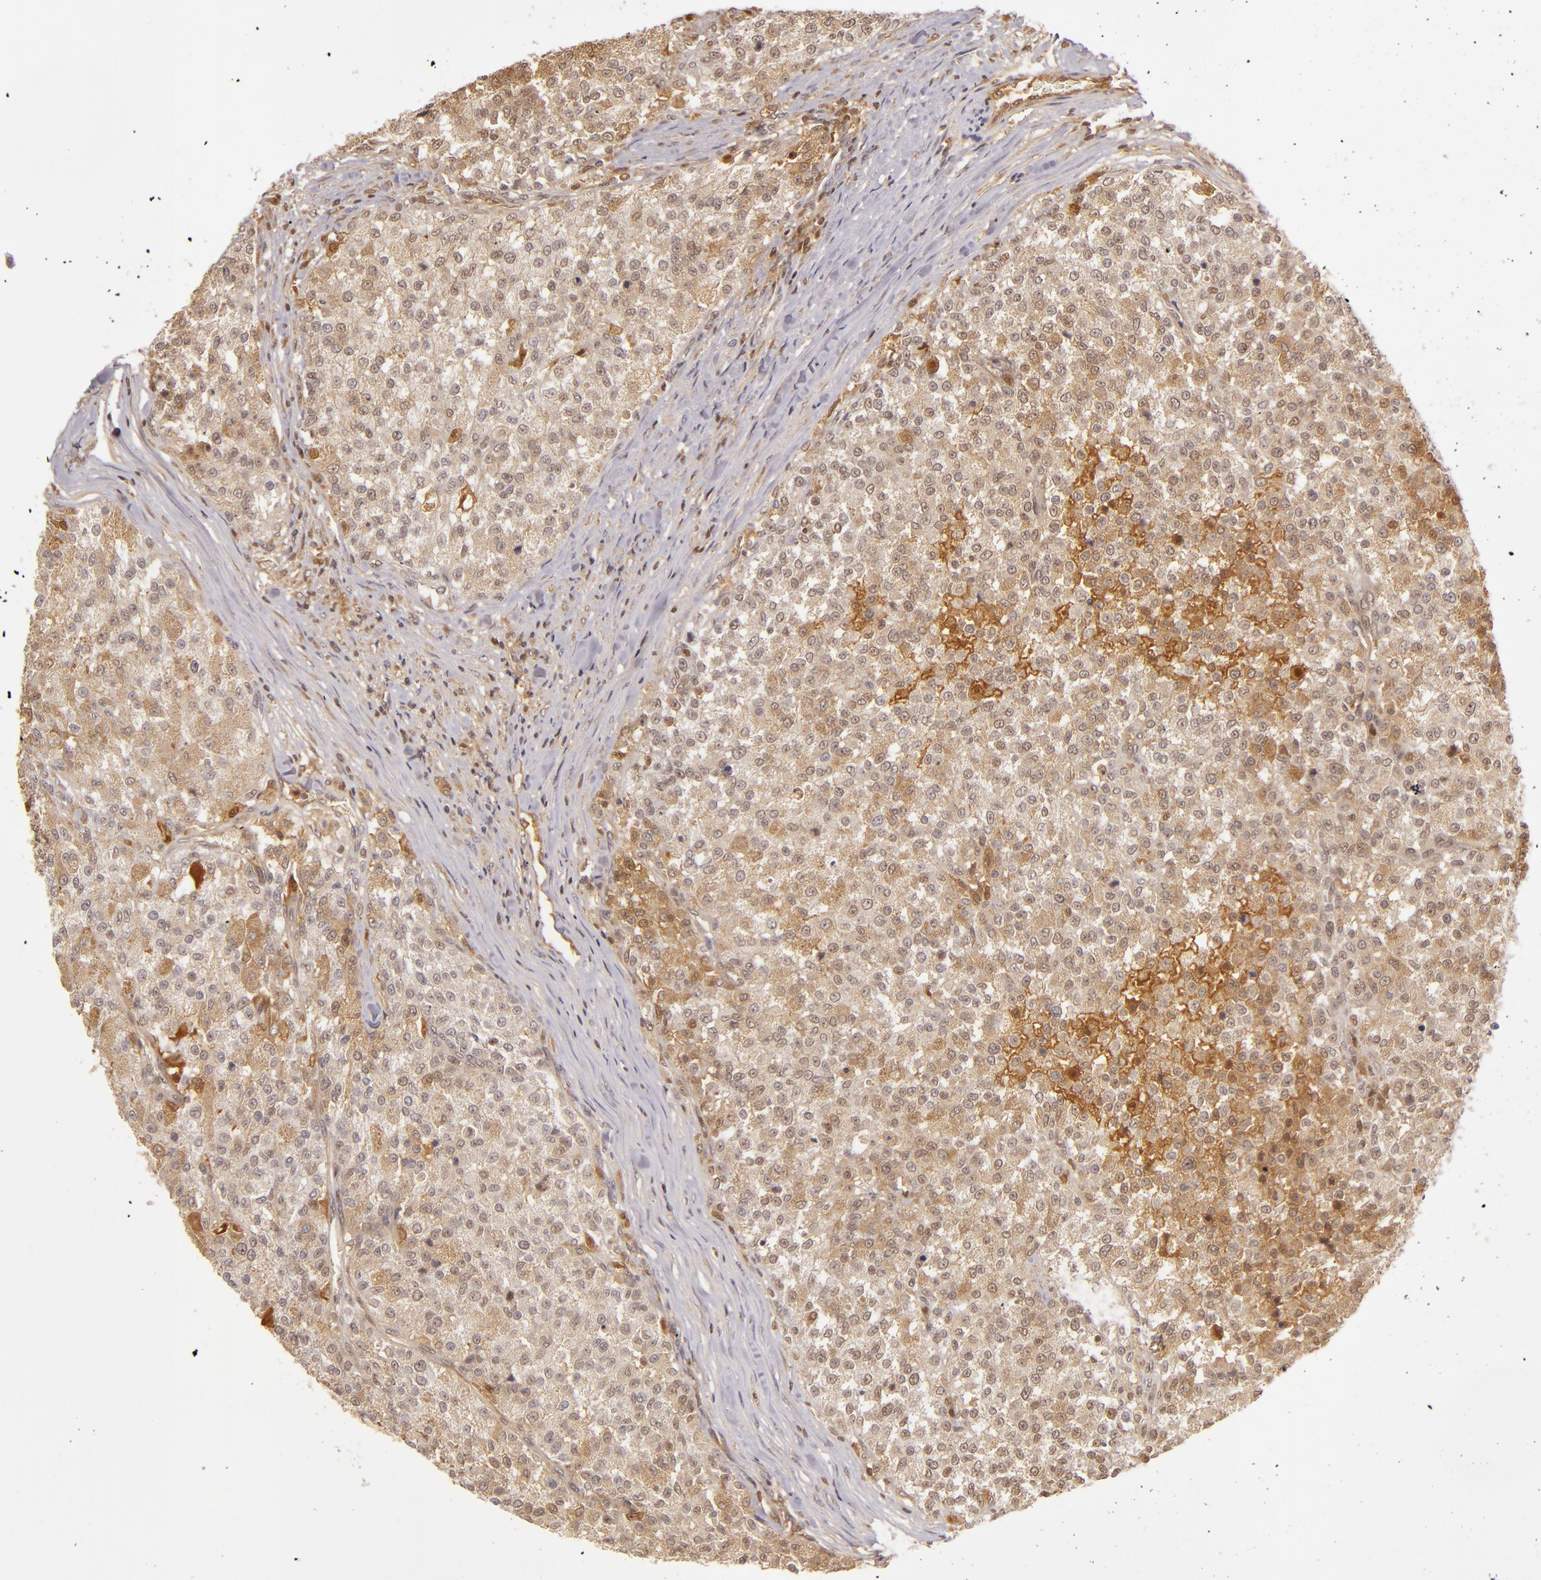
{"staining": {"intensity": "moderate", "quantity": ">75%", "location": "cytoplasmic/membranous,nuclear"}, "tissue": "testis cancer", "cell_type": "Tumor cells", "image_type": "cancer", "snomed": [{"axis": "morphology", "description": "Seminoma, NOS"}, {"axis": "topography", "description": "Testis"}], "caption": "Protein staining of testis cancer tissue shows moderate cytoplasmic/membranous and nuclear staining in about >75% of tumor cells.", "gene": "LRG1", "patient": {"sex": "male", "age": 59}}